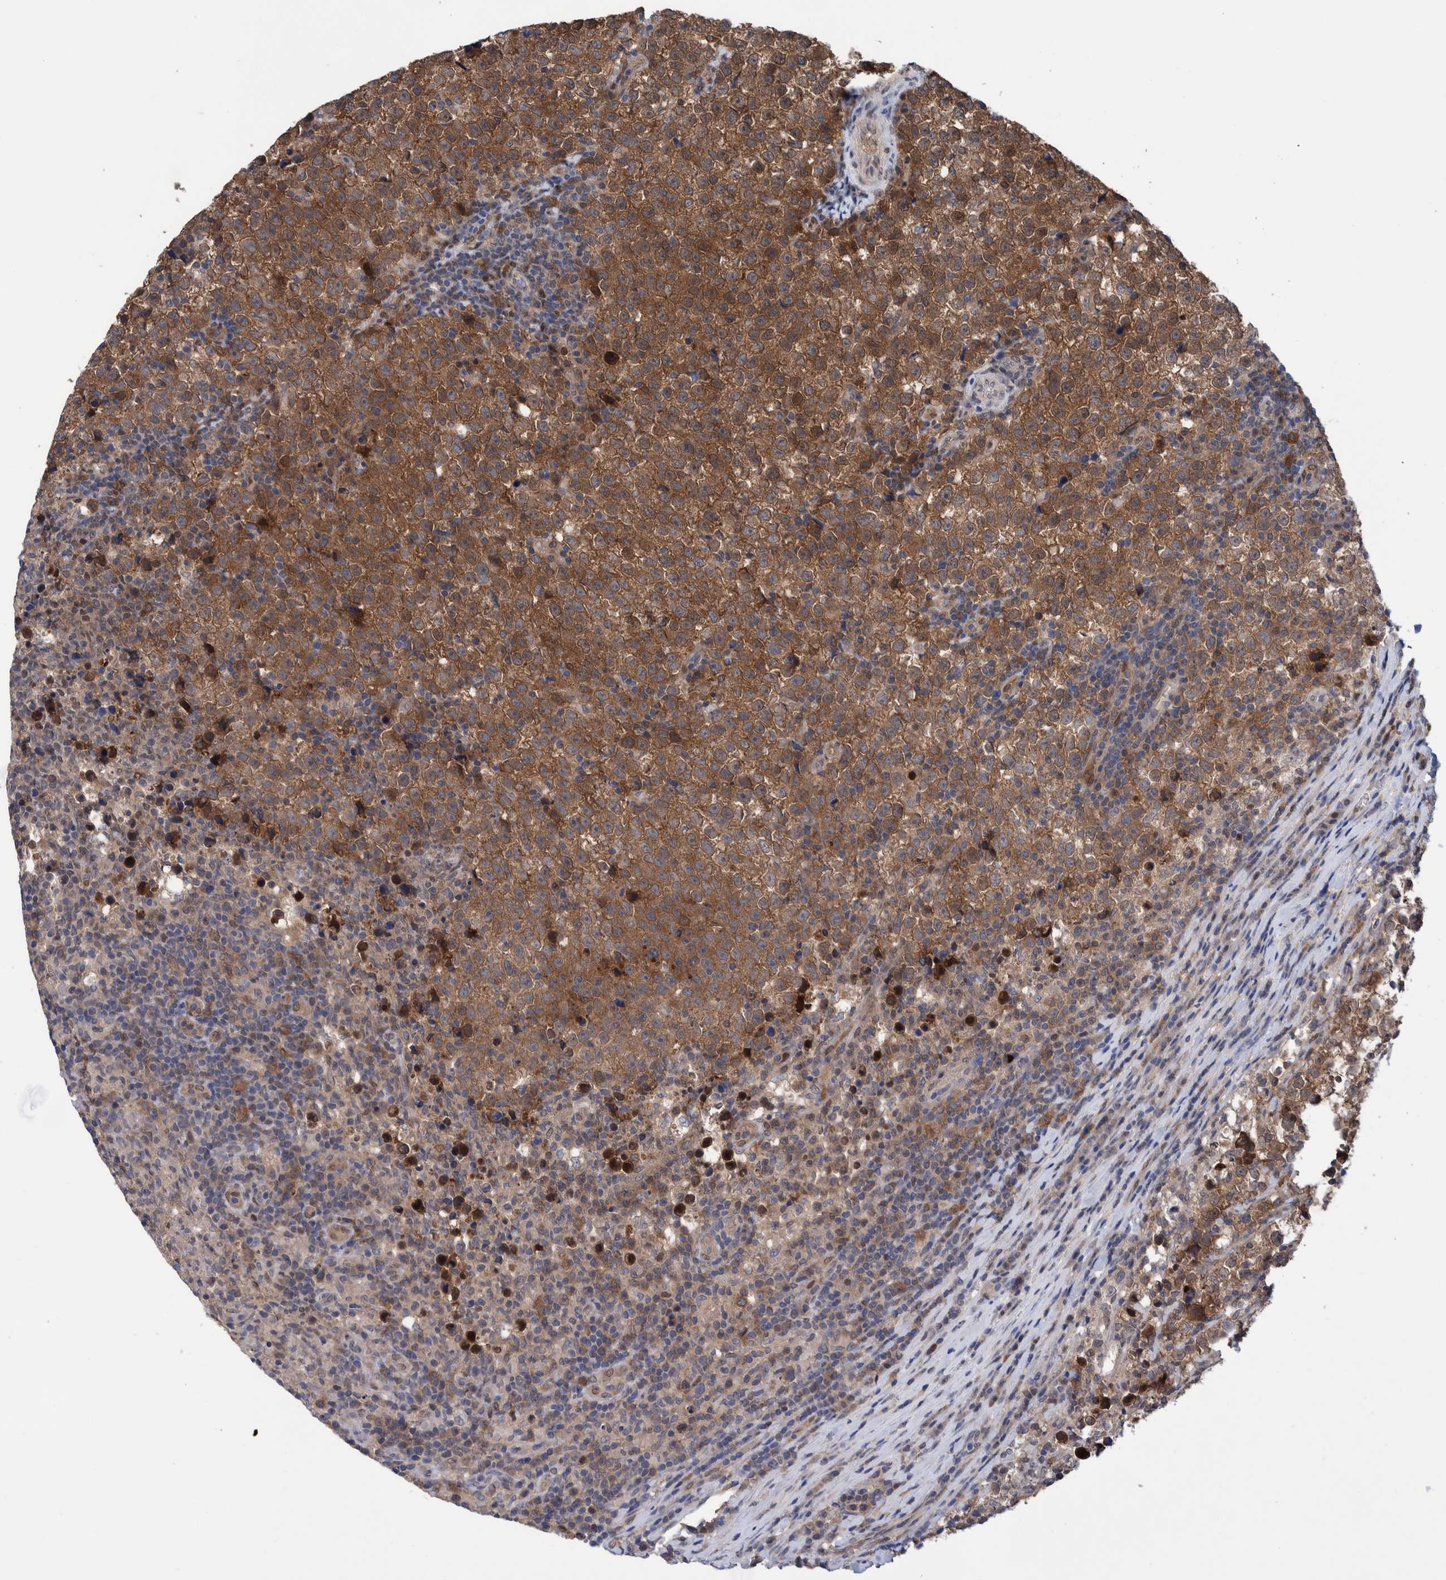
{"staining": {"intensity": "moderate", "quantity": ">75%", "location": "cytoplasmic/membranous"}, "tissue": "testis cancer", "cell_type": "Tumor cells", "image_type": "cancer", "snomed": [{"axis": "morphology", "description": "Normal tissue, NOS"}, {"axis": "morphology", "description": "Seminoma, NOS"}, {"axis": "topography", "description": "Testis"}], "caption": "High-magnification brightfield microscopy of testis cancer (seminoma) stained with DAB (3,3'-diaminobenzidine) (brown) and counterstained with hematoxylin (blue). tumor cells exhibit moderate cytoplasmic/membranous staining is present in about>75% of cells.", "gene": "PFAS", "patient": {"sex": "male", "age": 43}}